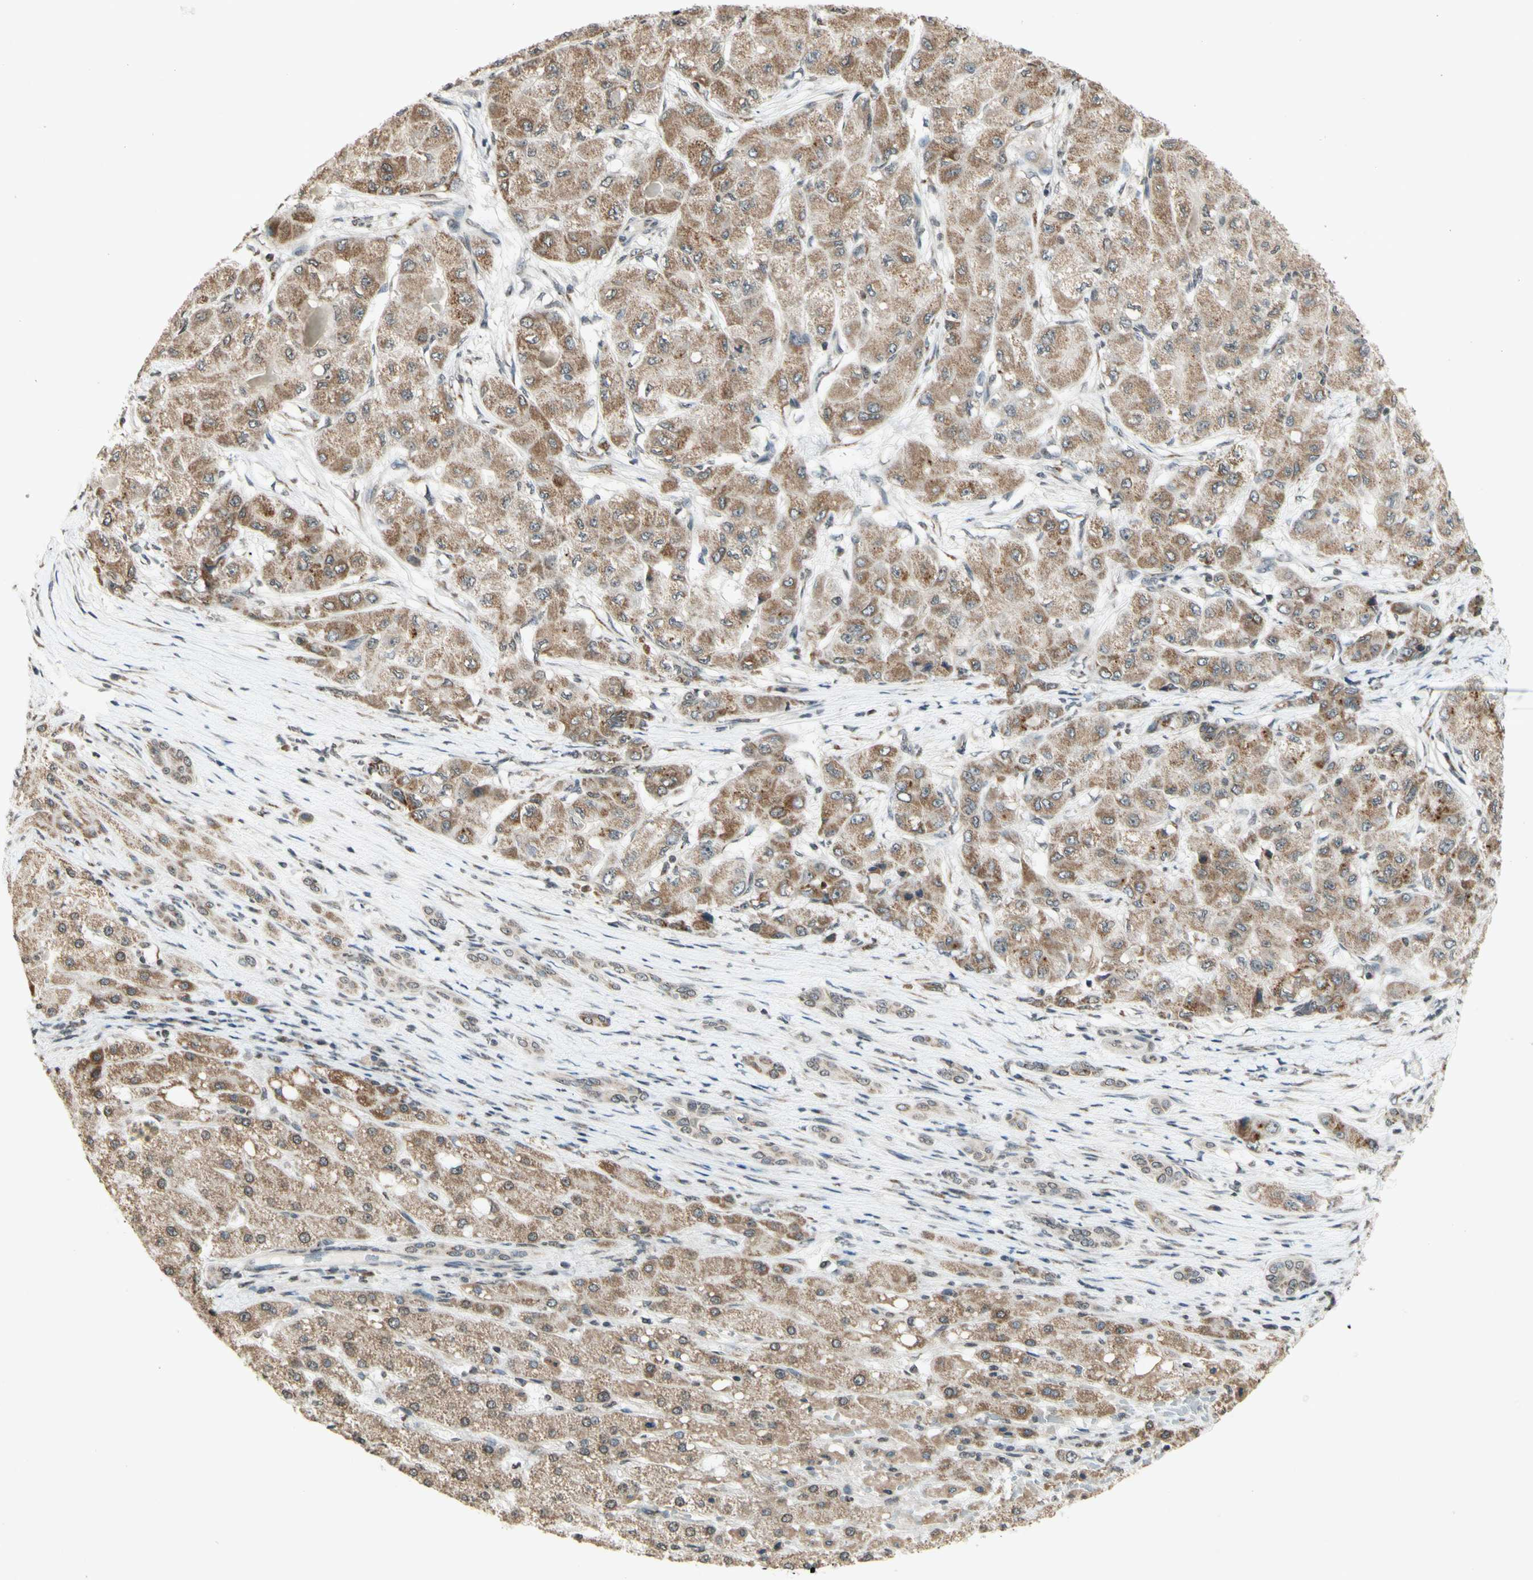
{"staining": {"intensity": "moderate", "quantity": ">75%", "location": "cytoplasmic/membranous"}, "tissue": "liver cancer", "cell_type": "Tumor cells", "image_type": "cancer", "snomed": [{"axis": "morphology", "description": "Carcinoma, Hepatocellular, NOS"}, {"axis": "topography", "description": "Liver"}], "caption": "The micrograph demonstrates staining of liver hepatocellular carcinoma, revealing moderate cytoplasmic/membranous protein staining (brown color) within tumor cells.", "gene": "CCNI", "patient": {"sex": "male", "age": 80}}